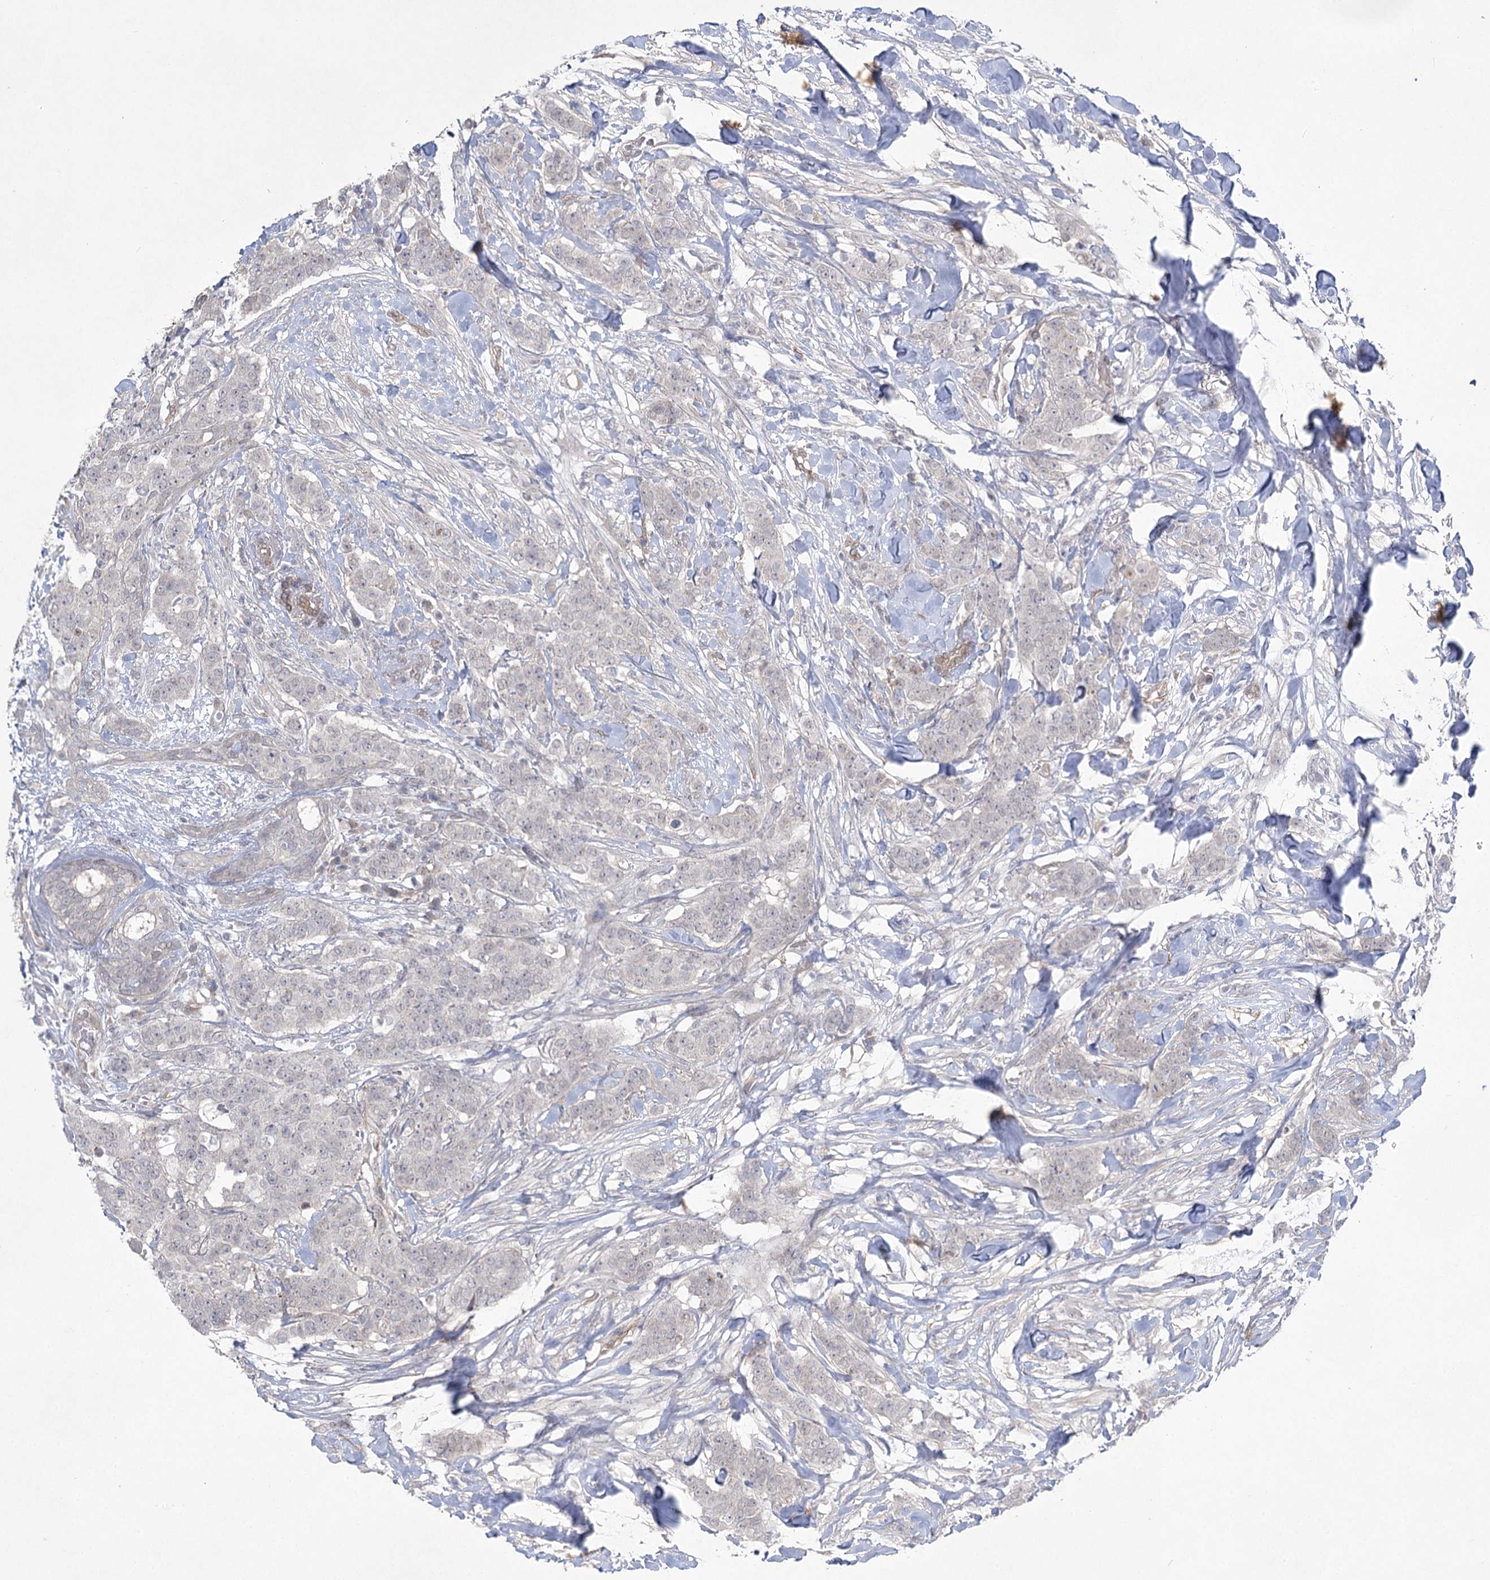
{"staining": {"intensity": "weak", "quantity": "25%-75%", "location": "nuclear"}, "tissue": "breast cancer", "cell_type": "Tumor cells", "image_type": "cancer", "snomed": [{"axis": "morphology", "description": "Duct carcinoma"}, {"axis": "topography", "description": "Breast"}], "caption": "Human breast invasive ductal carcinoma stained with a protein marker displays weak staining in tumor cells.", "gene": "AMTN", "patient": {"sex": "female", "age": 40}}